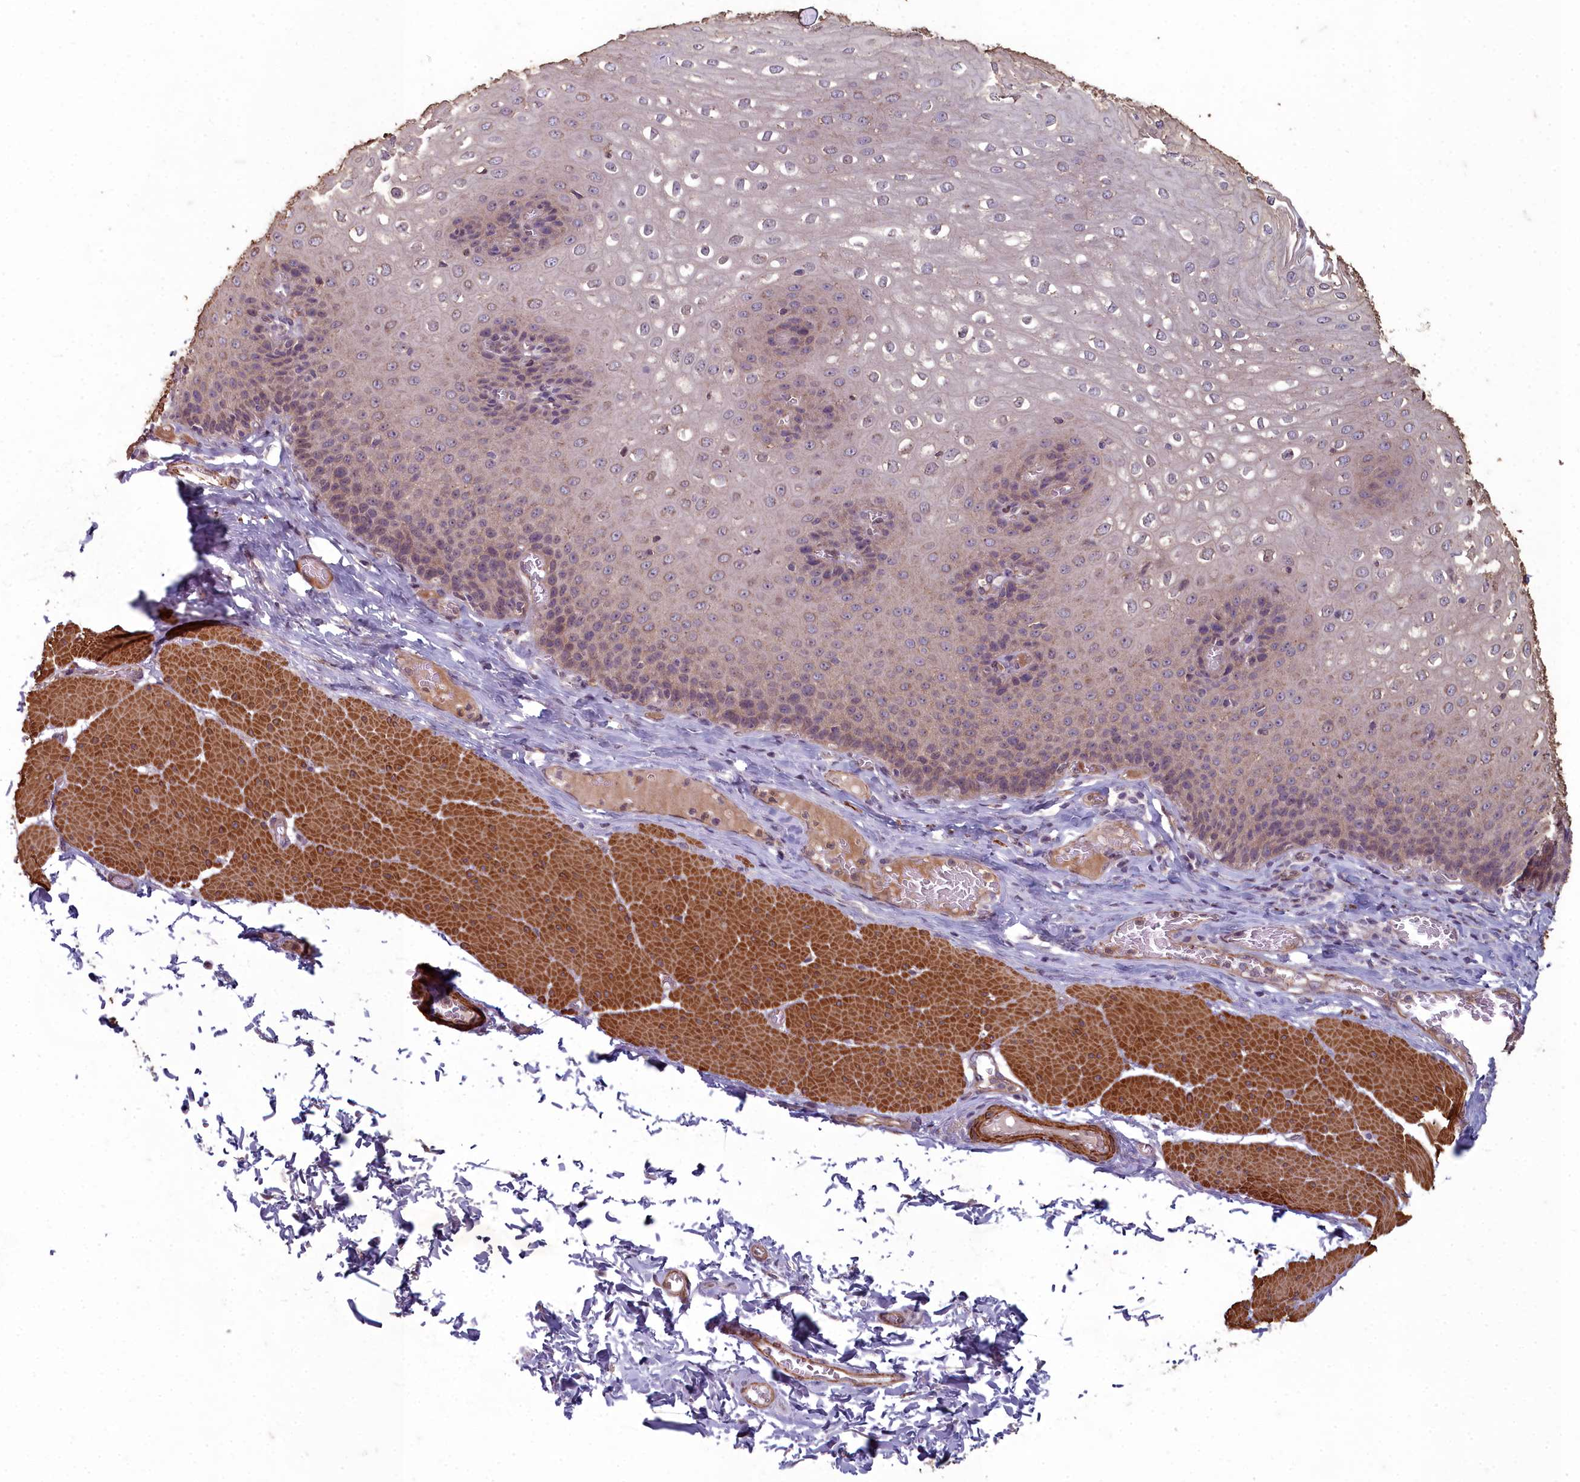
{"staining": {"intensity": "weak", "quantity": "25%-75%", "location": "cytoplasmic/membranous,nuclear"}, "tissue": "esophagus", "cell_type": "Squamous epithelial cells", "image_type": "normal", "snomed": [{"axis": "morphology", "description": "Normal tissue, NOS"}, {"axis": "topography", "description": "Esophagus"}], "caption": "A brown stain shows weak cytoplasmic/membranous,nuclear staining of a protein in squamous epithelial cells of benign esophagus. The staining is performed using DAB (3,3'-diaminobenzidine) brown chromogen to label protein expression. The nuclei are counter-stained blue using hematoxylin.", "gene": "ZNF626", "patient": {"sex": "male", "age": 60}}